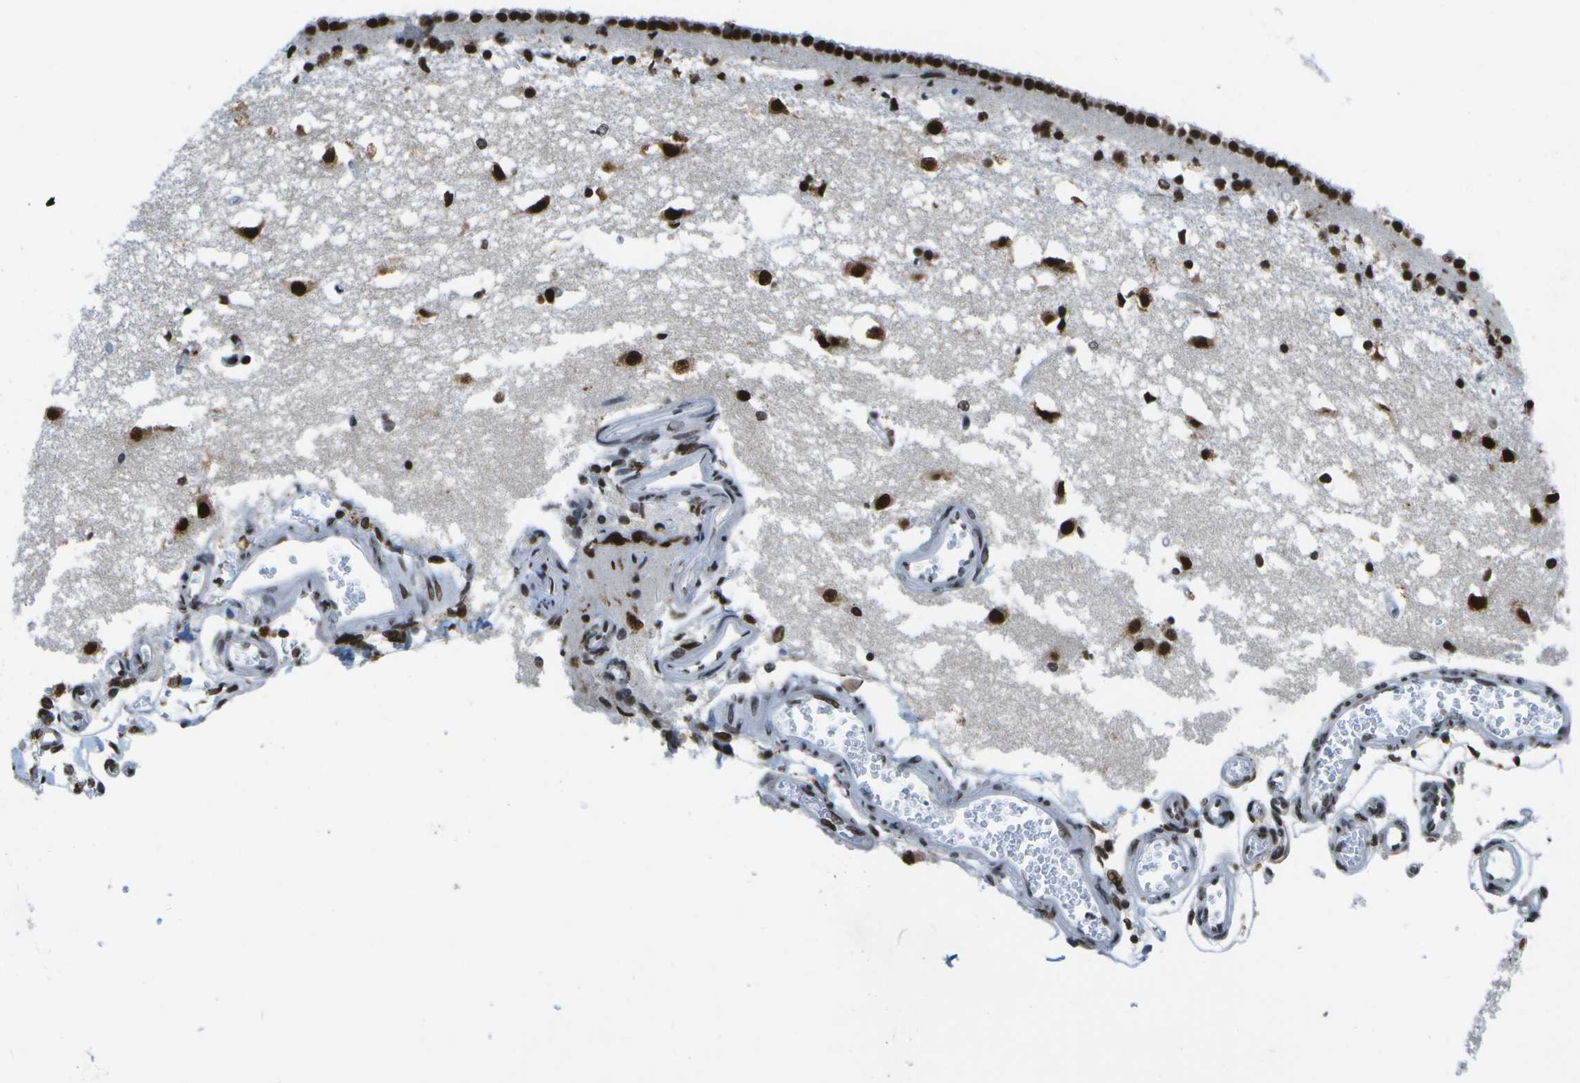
{"staining": {"intensity": "strong", "quantity": "25%-75%", "location": "nuclear"}, "tissue": "caudate", "cell_type": "Glial cells", "image_type": "normal", "snomed": [{"axis": "morphology", "description": "Normal tissue, NOS"}, {"axis": "topography", "description": "Lateral ventricle wall"}], "caption": "Immunohistochemistry (DAB (3,3'-diaminobenzidine)) staining of benign caudate demonstrates strong nuclear protein positivity in approximately 25%-75% of glial cells.", "gene": "NSRP1", "patient": {"sex": "male", "age": 45}}